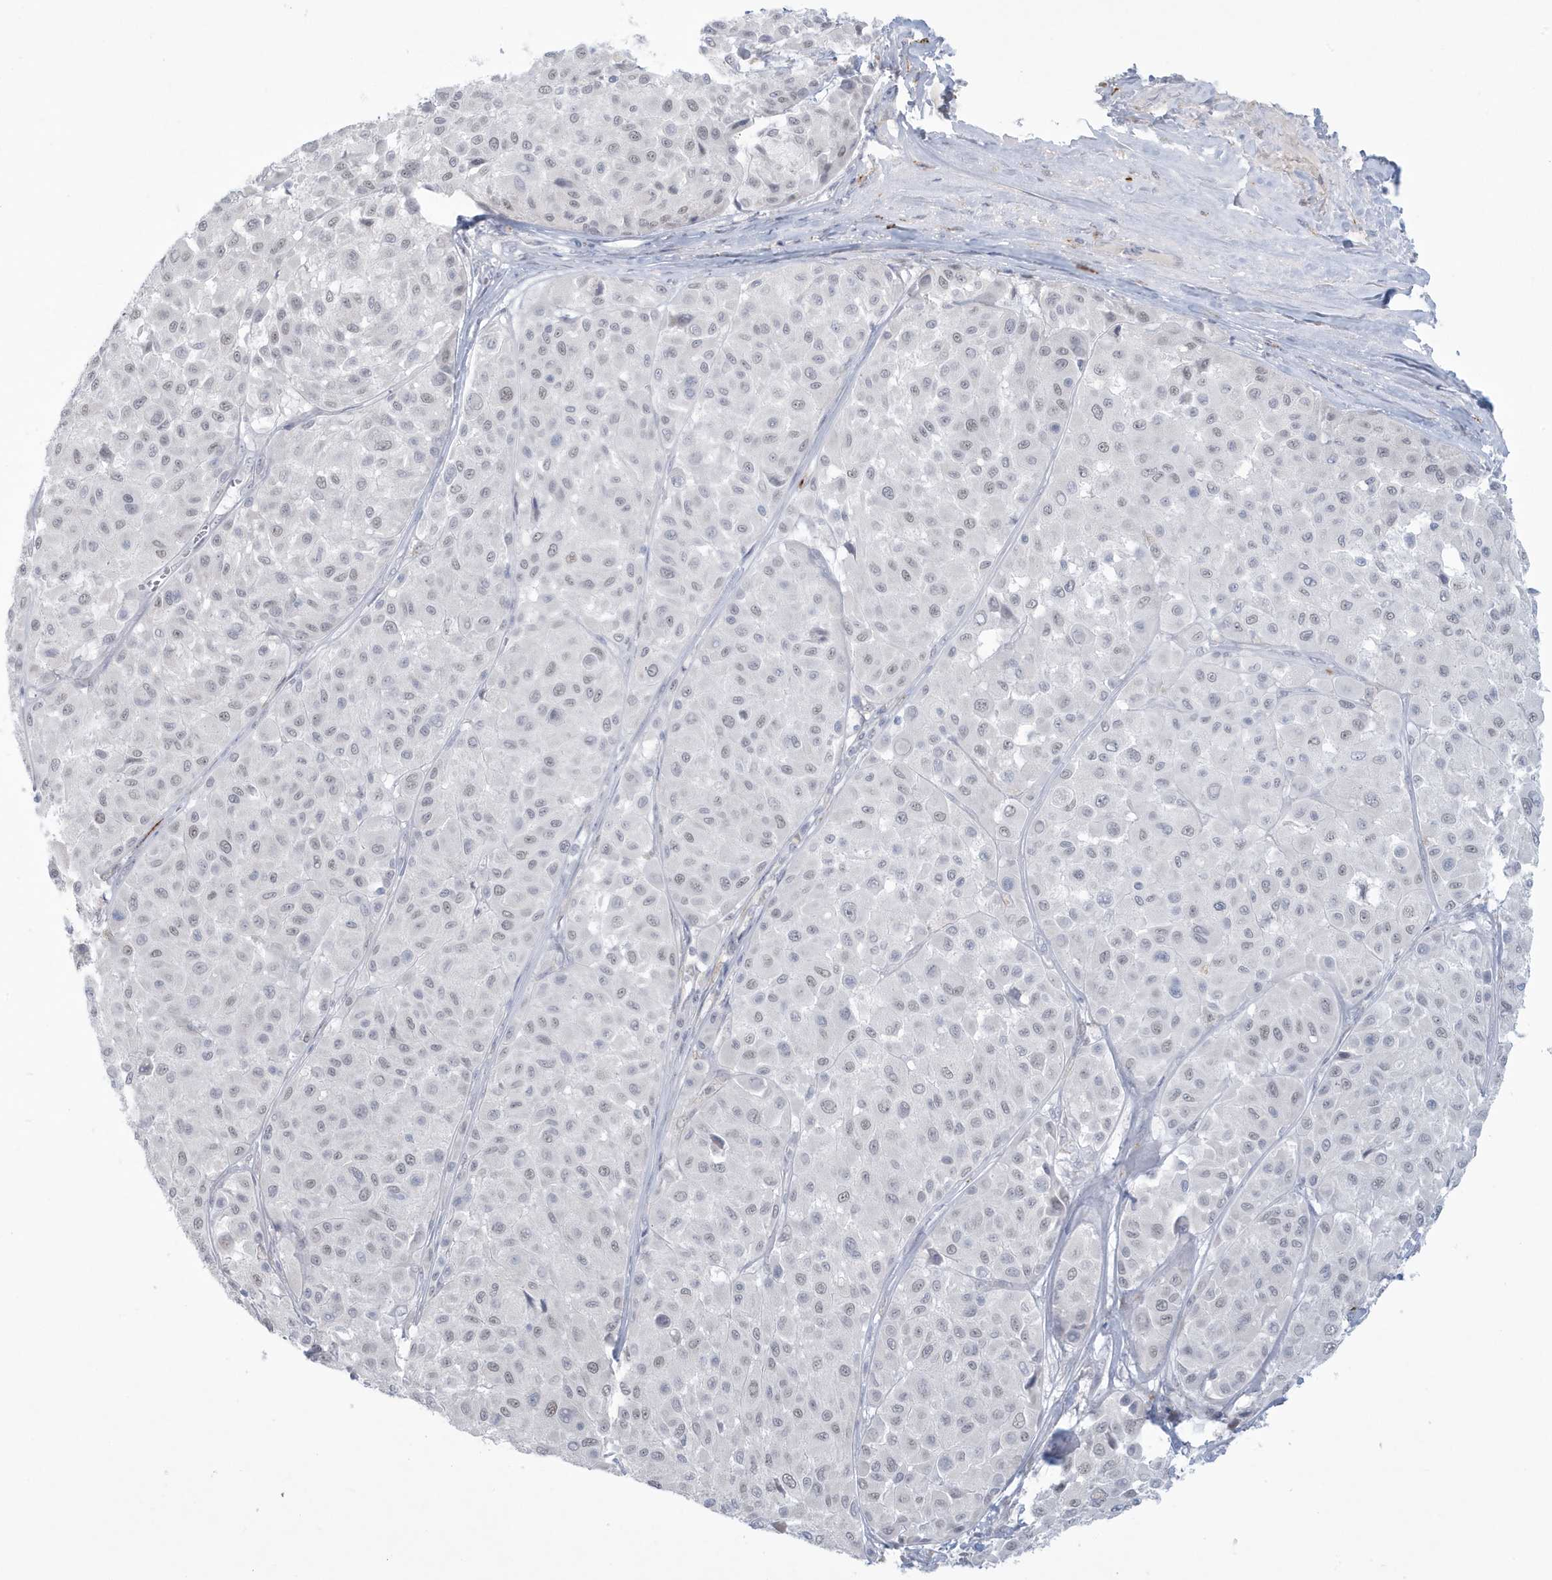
{"staining": {"intensity": "negative", "quantity": "none", "location": "none"}, "tissue": "melanoma", "cell_type": "Tumor cells", "image_type": "cancer", "snomed": [{"axis": "morphology", "description": "Malignant melanoma, Metastatic site"}, {"axis": "topography", "description": "Soft tissue"}], "caption": "DAB immunohistochemical staining of malignant melanoma (metastatic site) demonstrates no significant staining in tumor cells.", "gene": "HERC6", "patient": {"sex": "male", "age": 41}}